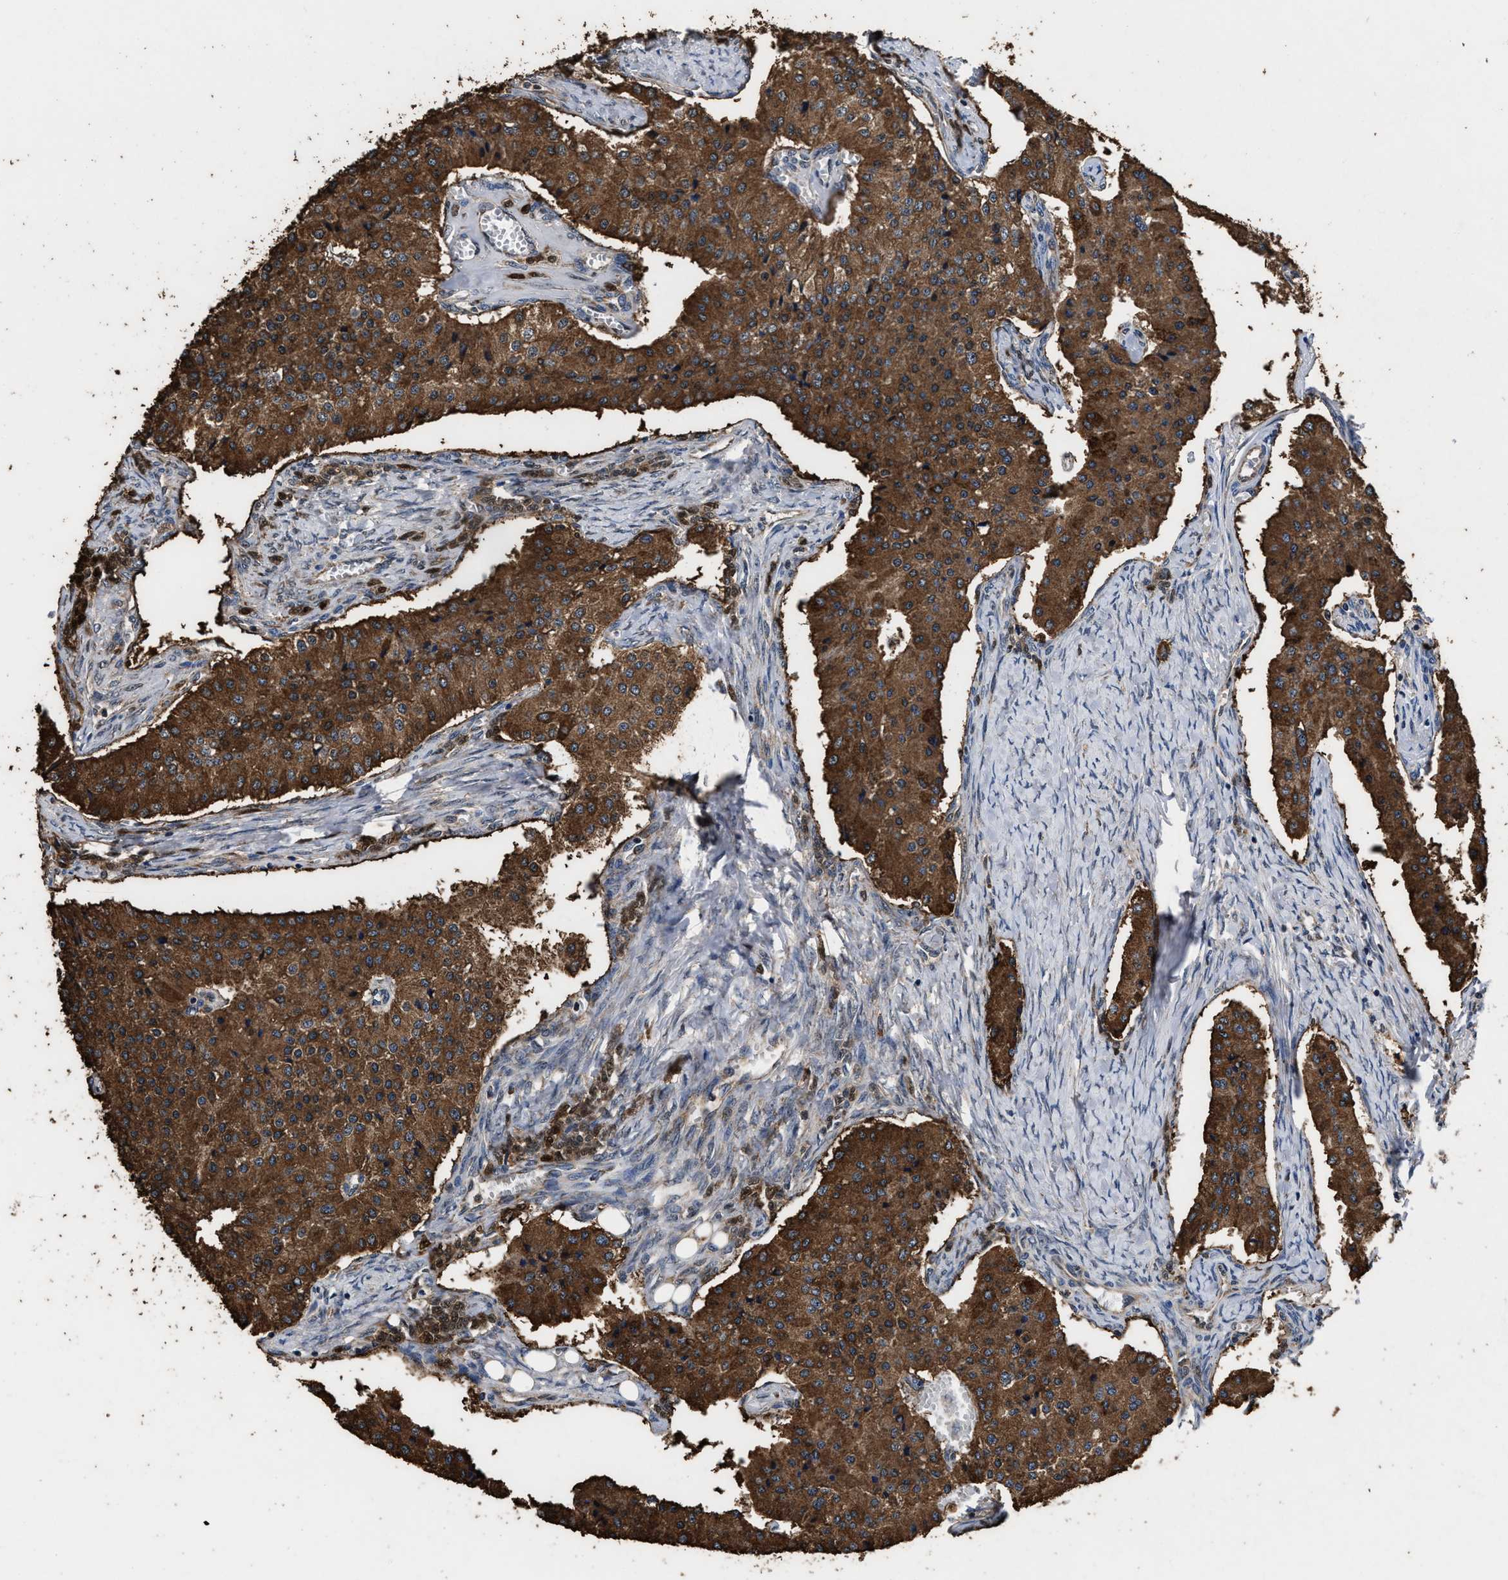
{"staining": {"intensity": "strong", "quantity": ">75%", "location": "cytoplasmic/membranous"}, "tissue": "carcinoid", "cell_type": "Tumor cells", "image_type": "cancer", "snomed": [{"axis": "morphology", "description": "Carcinoid, malignant, NOS"}, {"axis": "topography", "description": "Colon"}], "caption": "Carcinoid was stained to show a protein in brown. There is high levels of strong cytoplasmic/membranous positivity in about >75% of tumor cells.", "gene": "ACLY", "patient": {"sex": "female", "age": 52}}